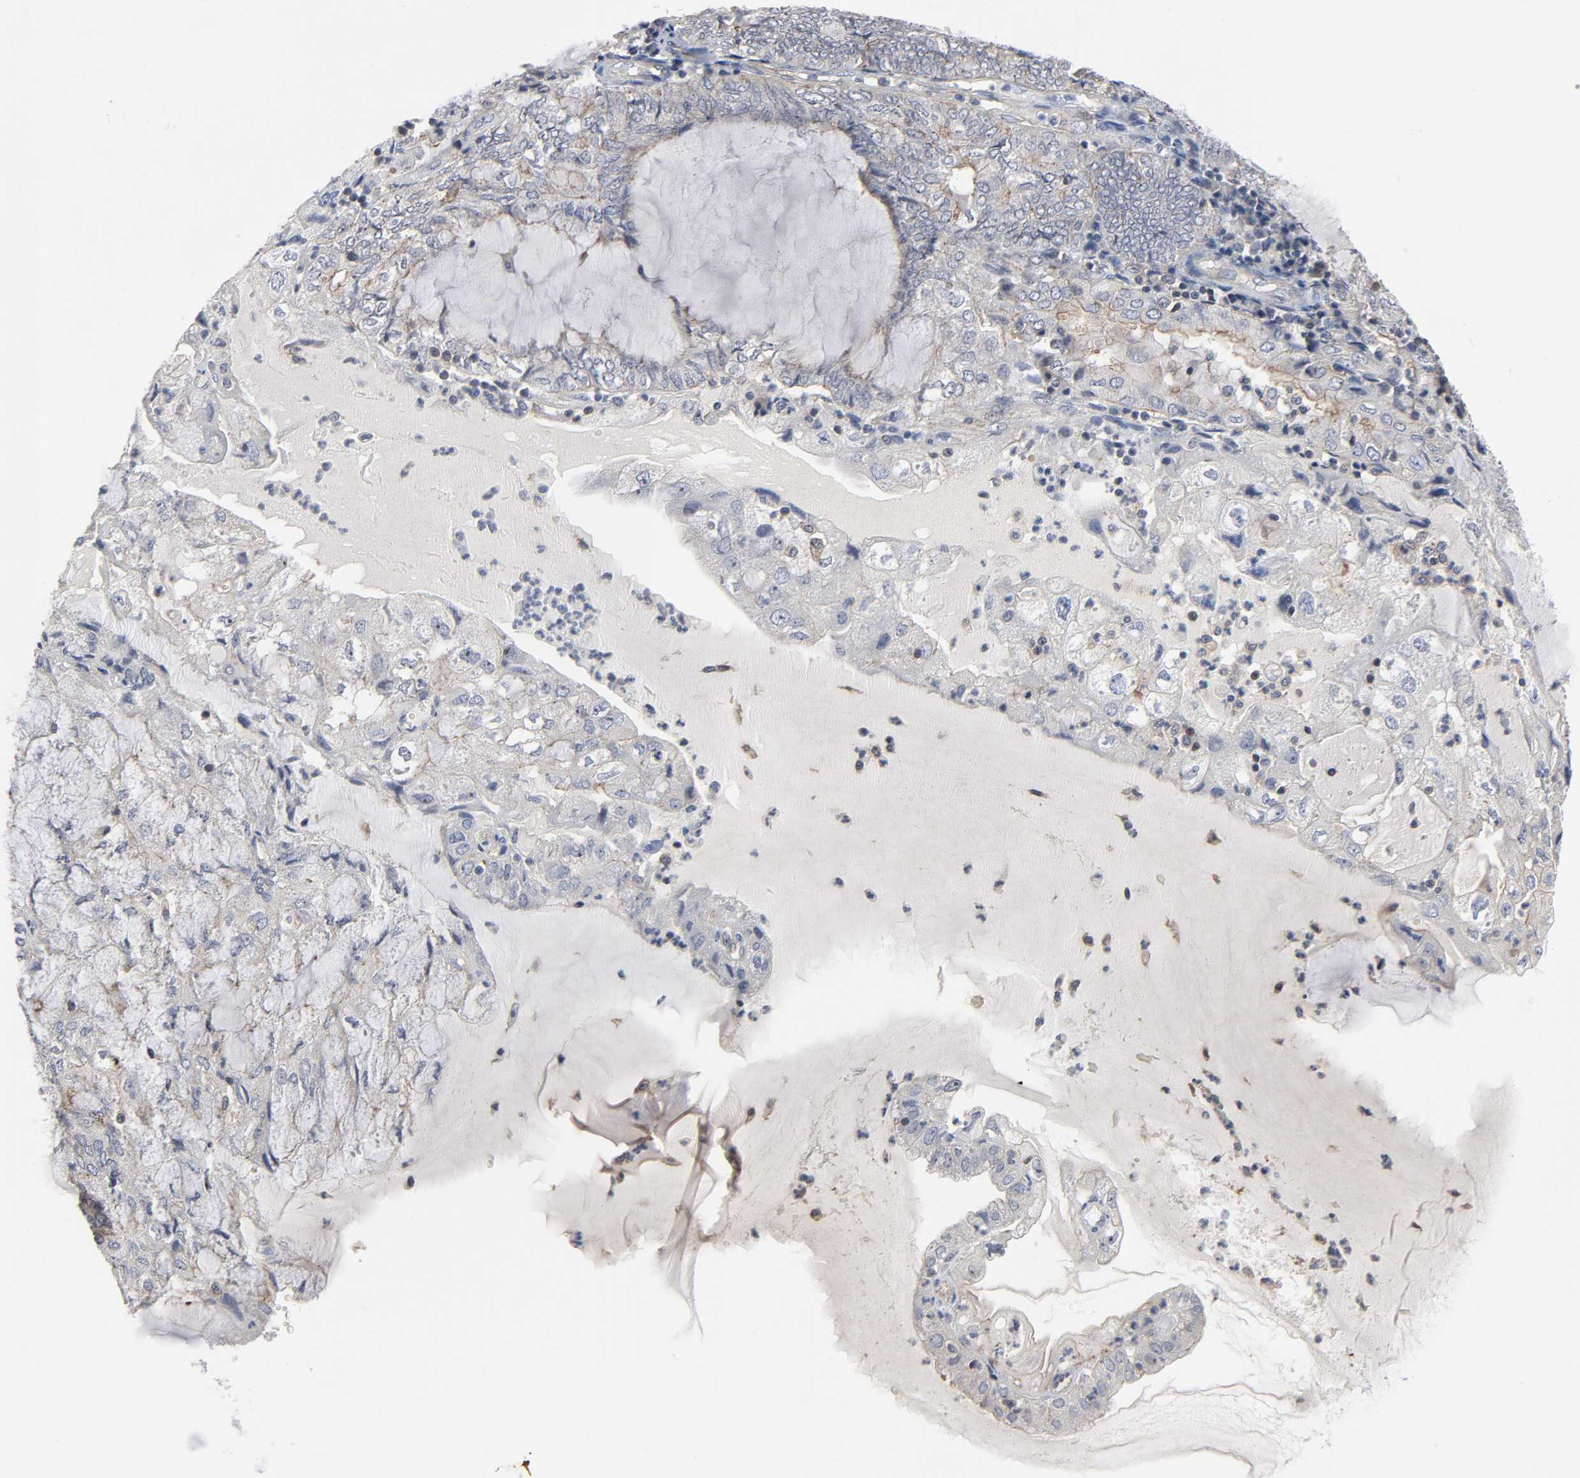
{"staining": {"intensity": "weak", "quantity": "25%-75%", "location": "cytoplasmic/membranous"}, "tissue": "endometrial cancer", "cell_type": "Tumor cells", "image_type": "cancer", "snomed": [{"axis": "morphology", "description": "Adenocarcinoma, NOS"}, {"axis": "topography", "description": "Endometrium"}], "caption": "Adenocarcinoma (endometrial) stained with DAB IHC demonstrates low levels of weak cytoplasmic/membranous staining in approximately 25%-75% of tumor cells.", "gene": "DDX10", "patient": {"sex": "female", "age": 81}}